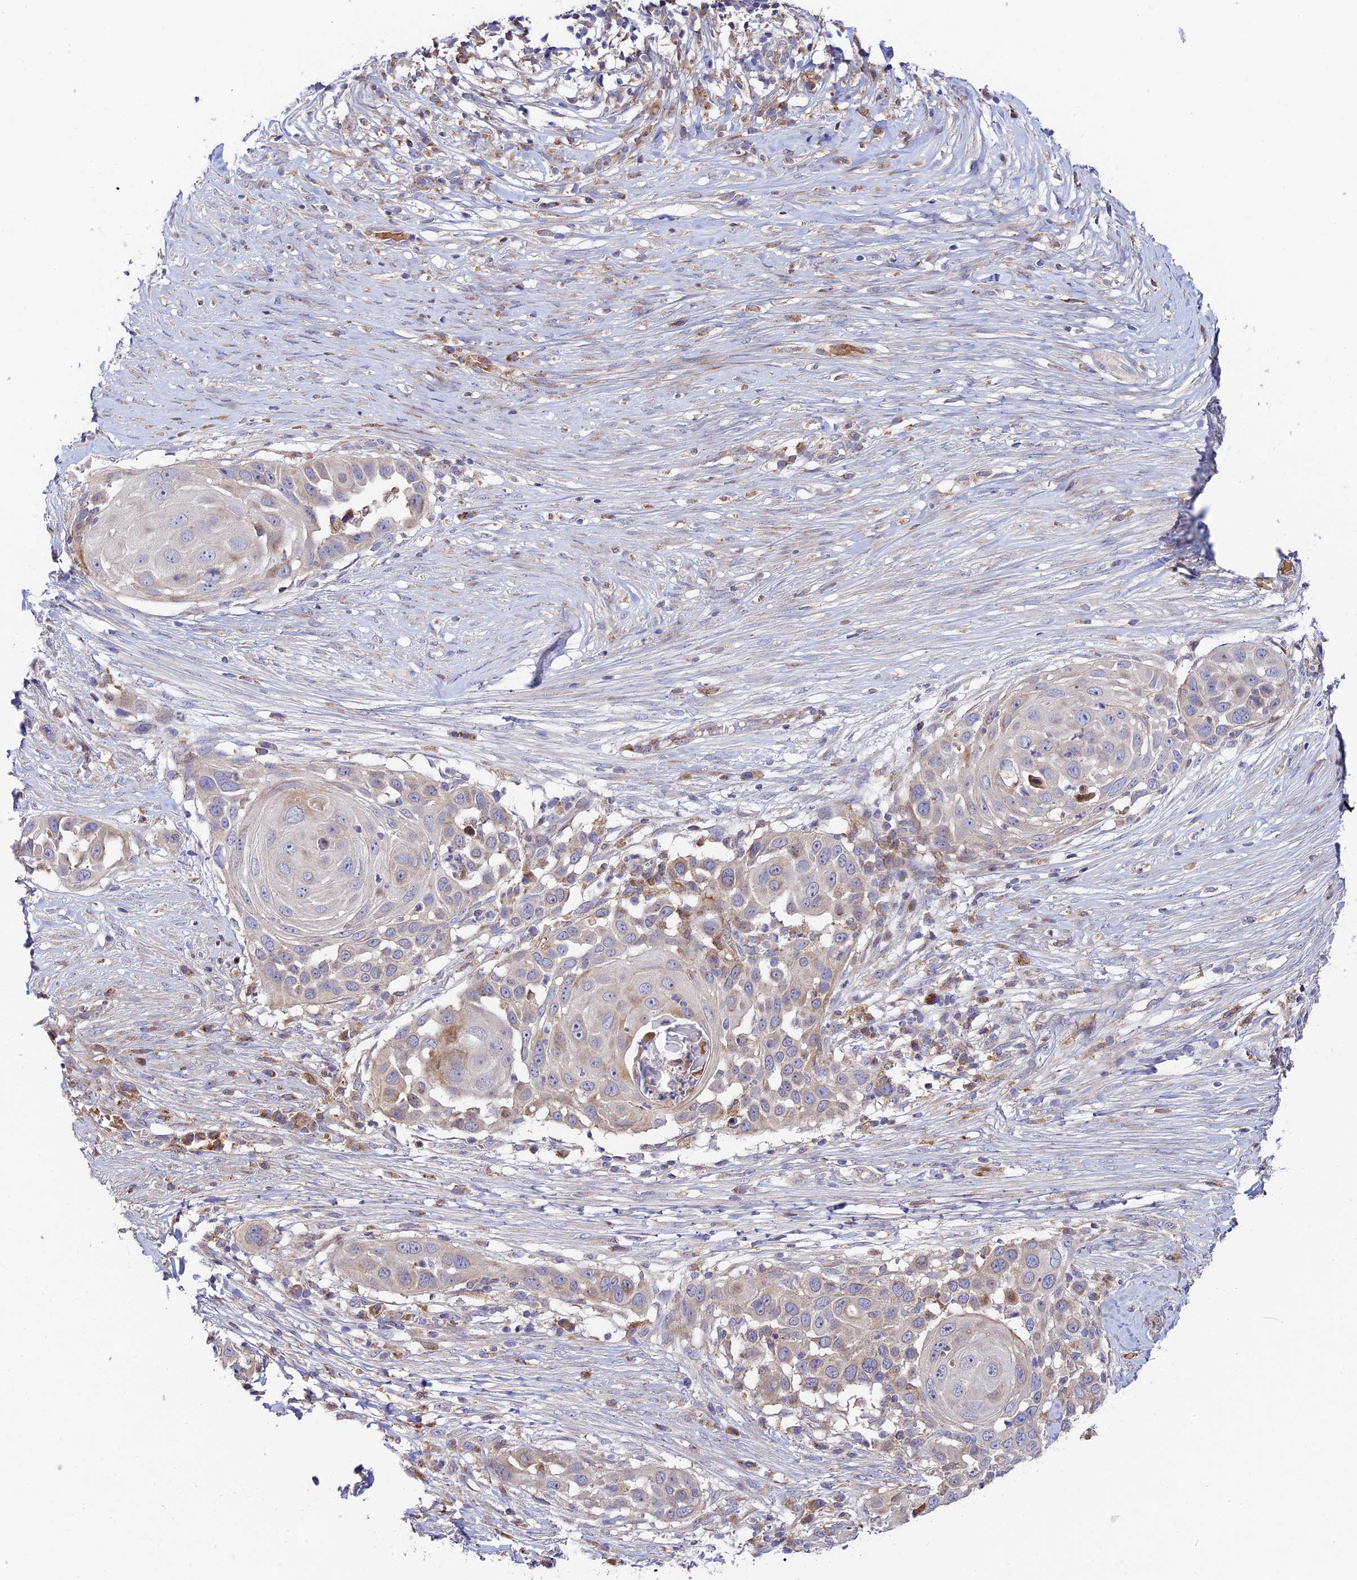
{"staining": {"intensity": "weak", "quantity": "<25%", "location": "cytoplasmic/membranous"}, "tissue": "skin cancer", "cell_type": "Tumor cells", "image_type": "cancer", "snomed": [{"axis": "morphology", "description": "Squamous cell carcinoma, NOS"}, {"axis": "topography", "description": "Skin"}], "caption": "Tumor cells are negative for brown protein staining in skin cancer (squamous cell carcinoma).", "gene": "FUOM", "patient": {"sex": "female", "age": 44}}